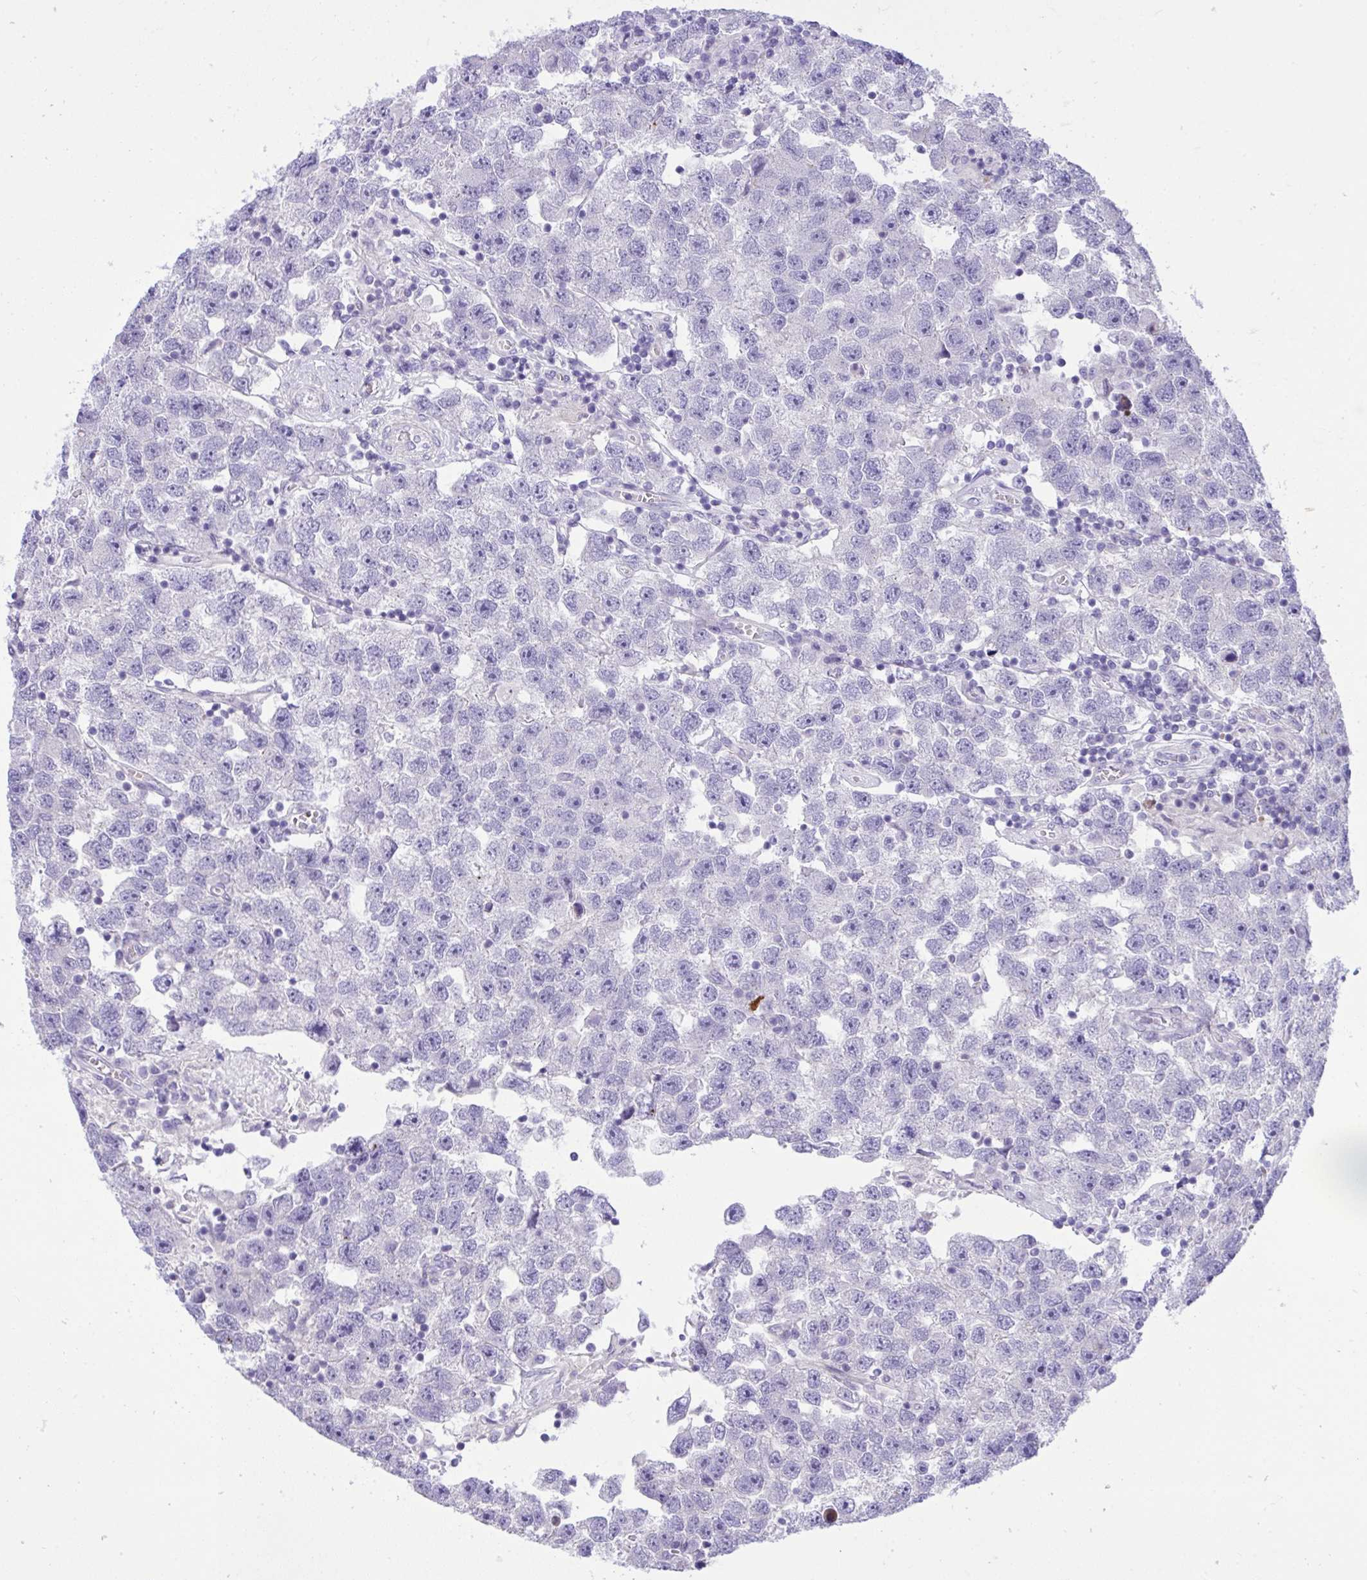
{"staining": {"intensity": "negative", "quantity": "none", "location": "none"}, "tissue": "testis cancer", "cell_type": "Tumor cells", "image_type": "cancer", "snomed": [{"axis": "morphology", "description": "Seminoma, NOS"}, {"axis": "topography", "description": "Testis"}], "caption": "This is an immunohistochemistry (IHC) image of human testis seminoma. There is no expression in tumor cells.", "gene": "WDR97", "patient": {"sex": "male", "age": 26}}